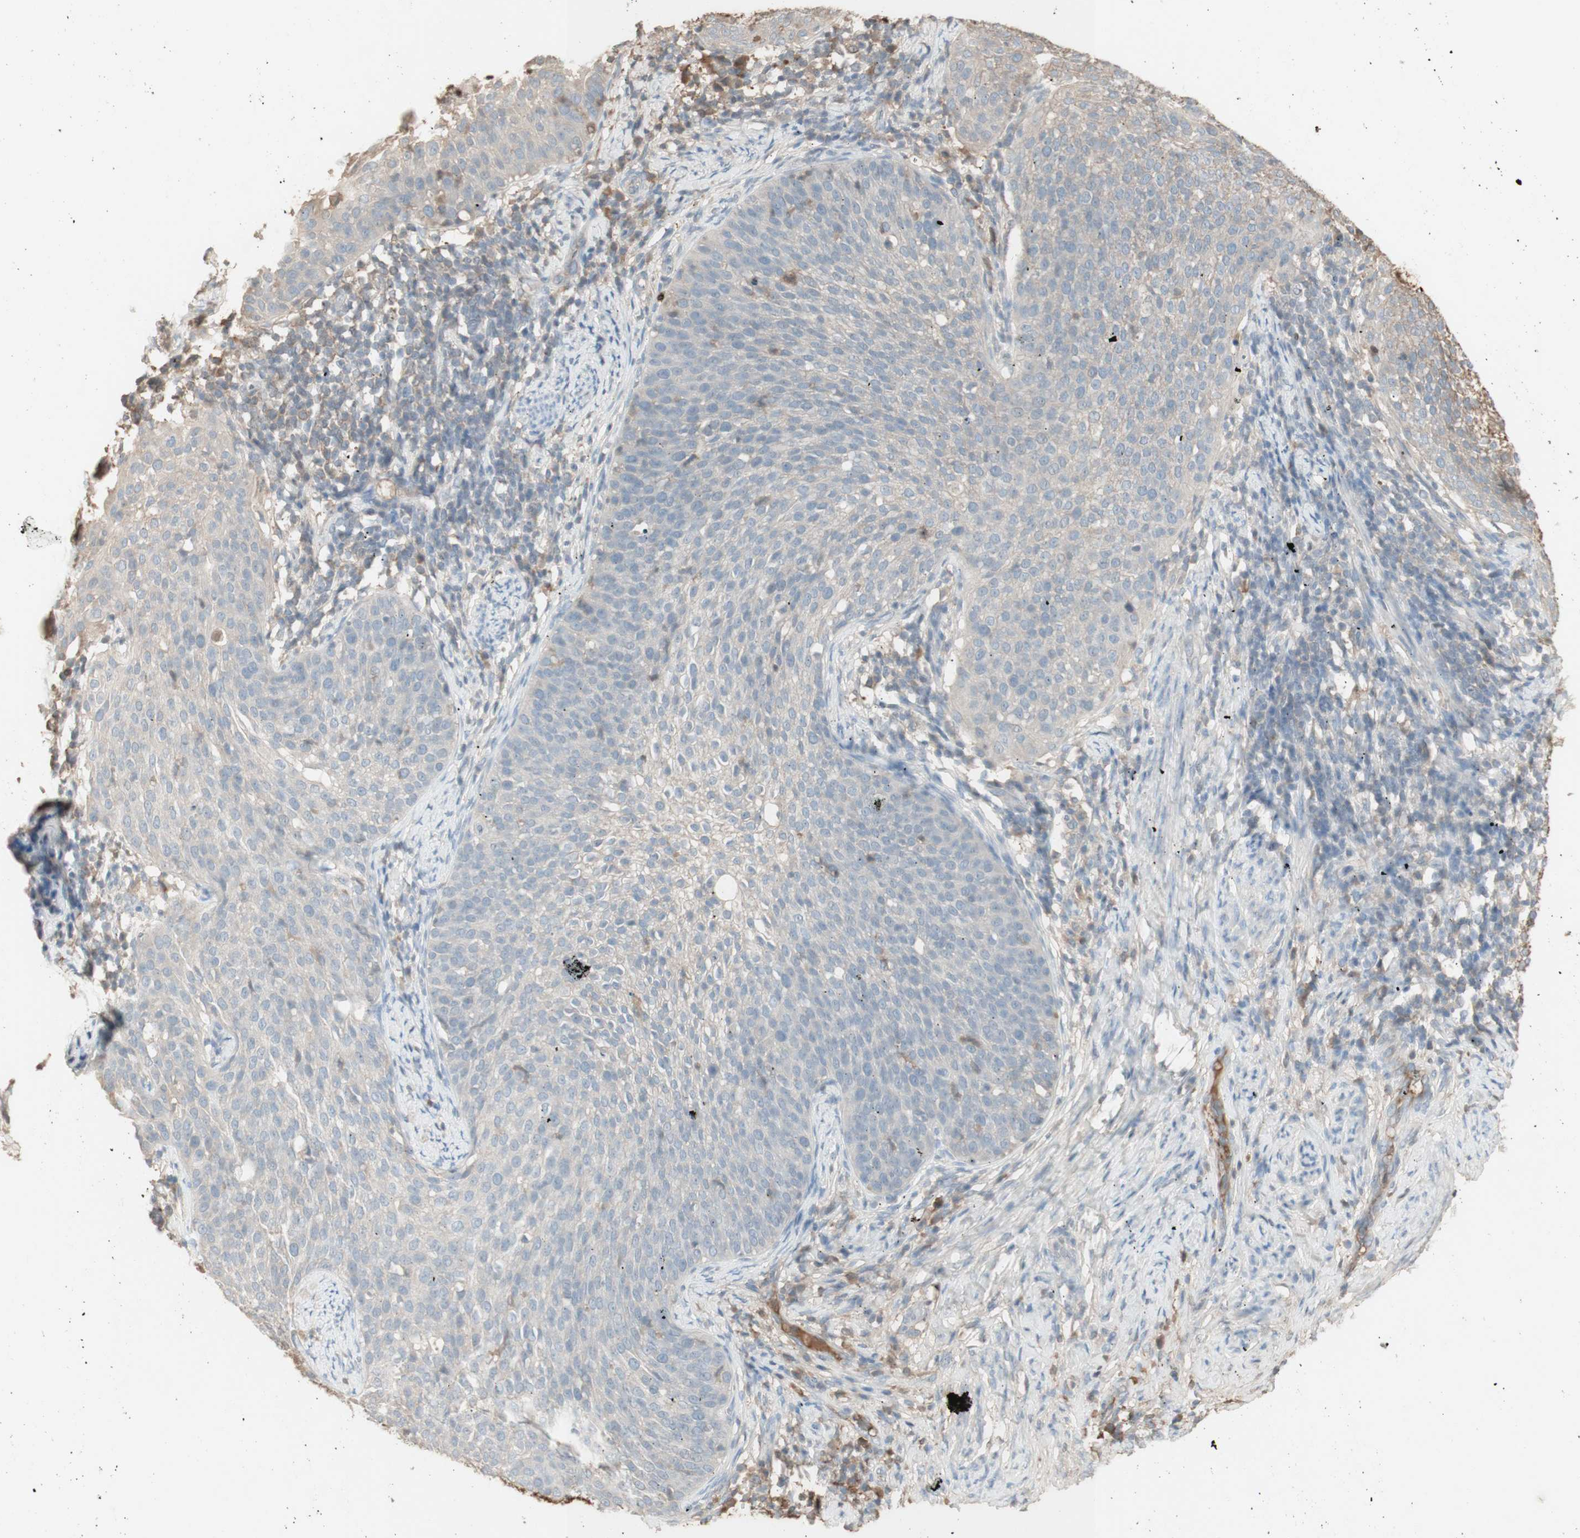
{"staining": {"intensity": "negative", "quantity": "none", "location": "none"}, "tissue": "cervical cancer", "cell_type": "Tumor cells", "image_type": "cancer", "snomed": [{"axis": "morphology", "description": "Squamous cell carcinoma, NOS"}, {"axis": "topography", "description": "Cervix"}], "caption": "Immunohistochemistry (IHC) of cervical cancer exhibits no expression in tumor cells.", "gene": "IFNG", "patient": {"sex": "female", "age": 51}}